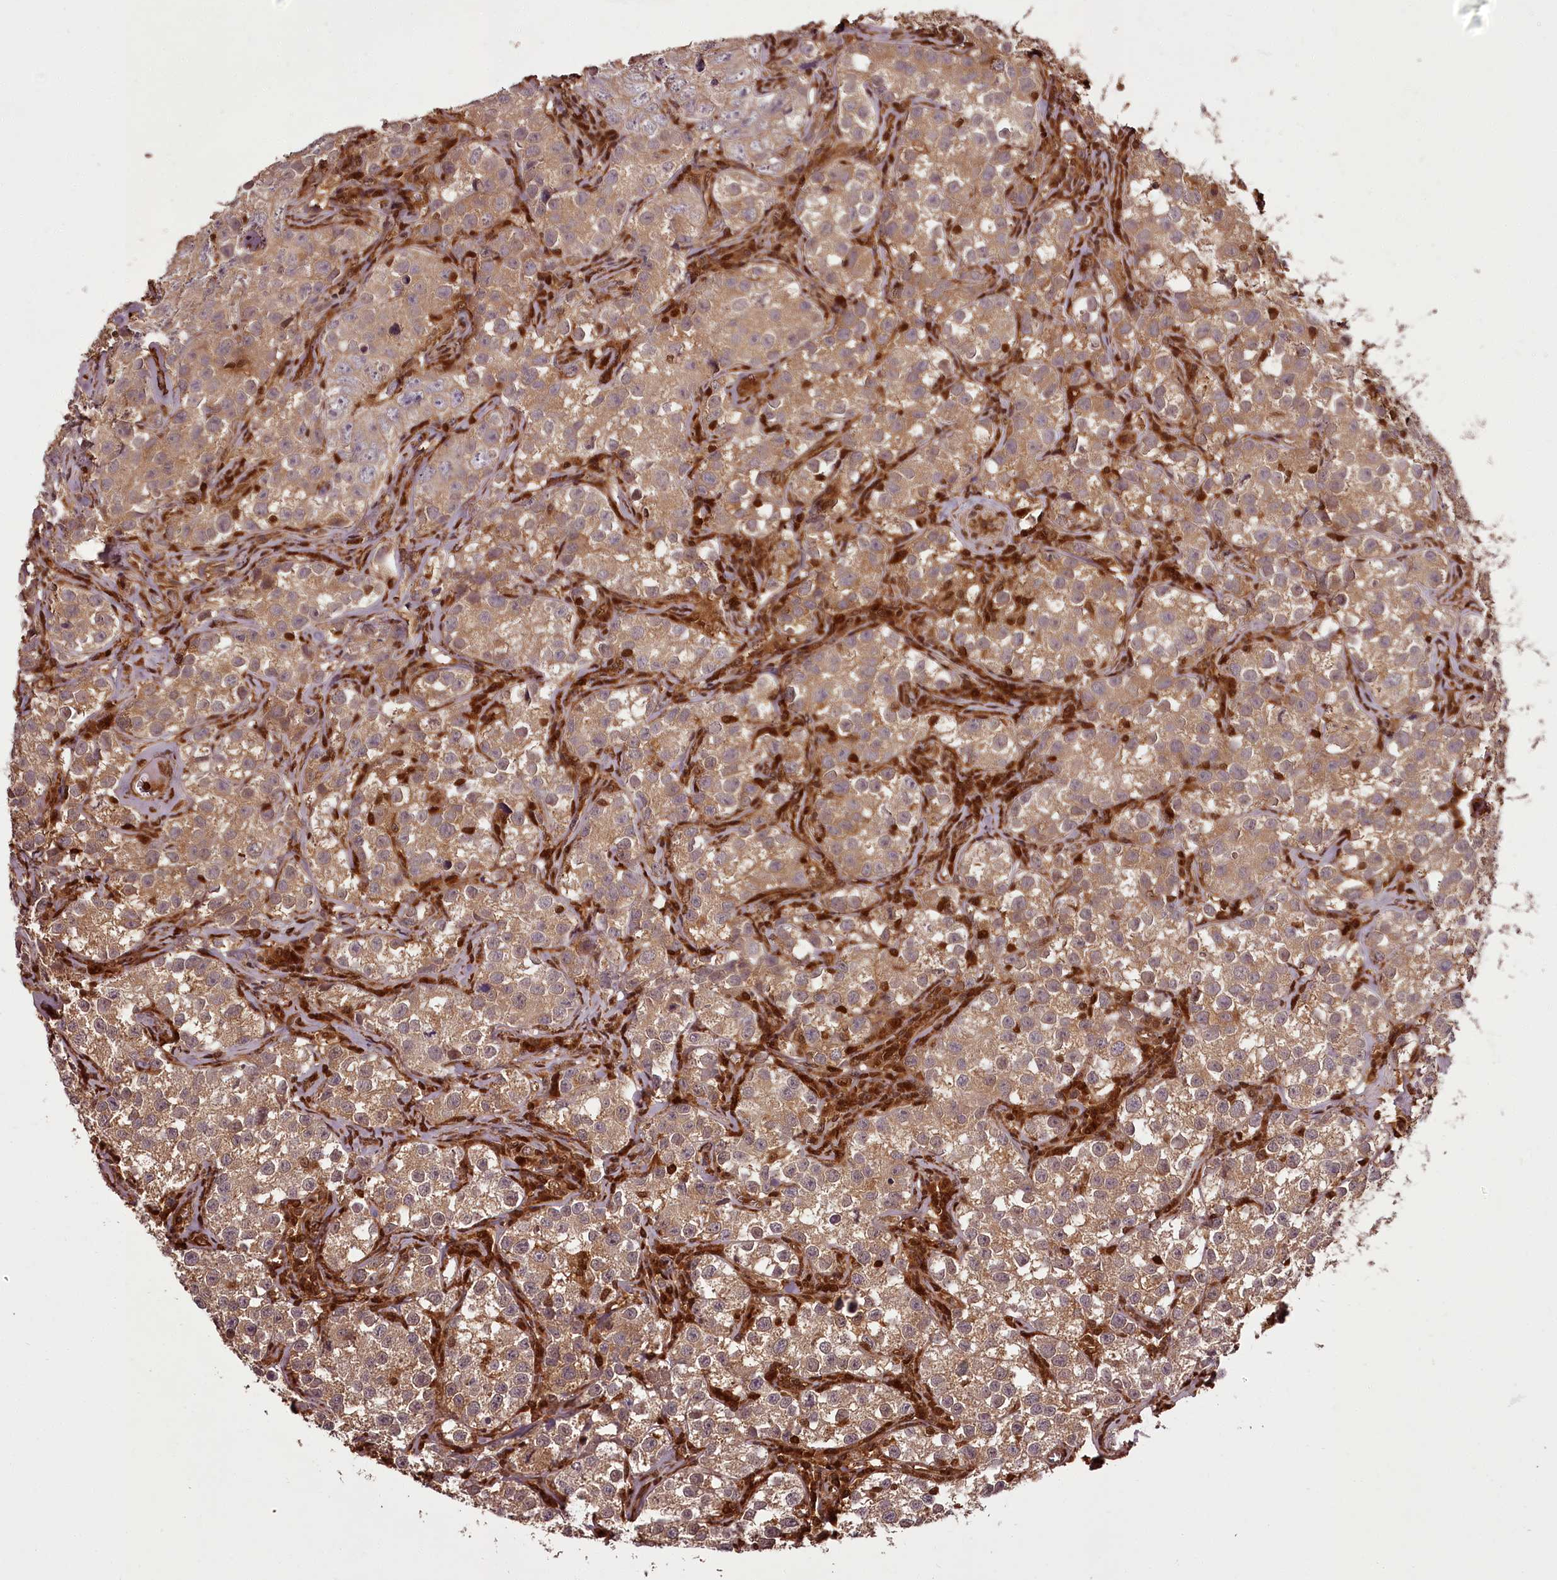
{"staining": {"intensity": "moderate", "quantity": "25%-75%", "location": "cytoplasmic/membranous"}, "tissue": "testis cancer", "cell_type": "Tumor cells", "image_type": "cancer", "snomed": [{"axis": "morphology", "description": "Seminoma, NOS"}, {"axis": "morphology", "description": "Carcinoma, Embryonal, NOS"}, {"axis": "topography", "description": "Testis"}], "caption": "A histopathology image of testis cancer stained for a protein displays moderate cytoplasmic/membranous brown staining in tumor cells. (Brightfield microscopy of DAB IHC at high magnification).", "gene": "NPRL2", "patient": {"sex": "male", "age": 43}}